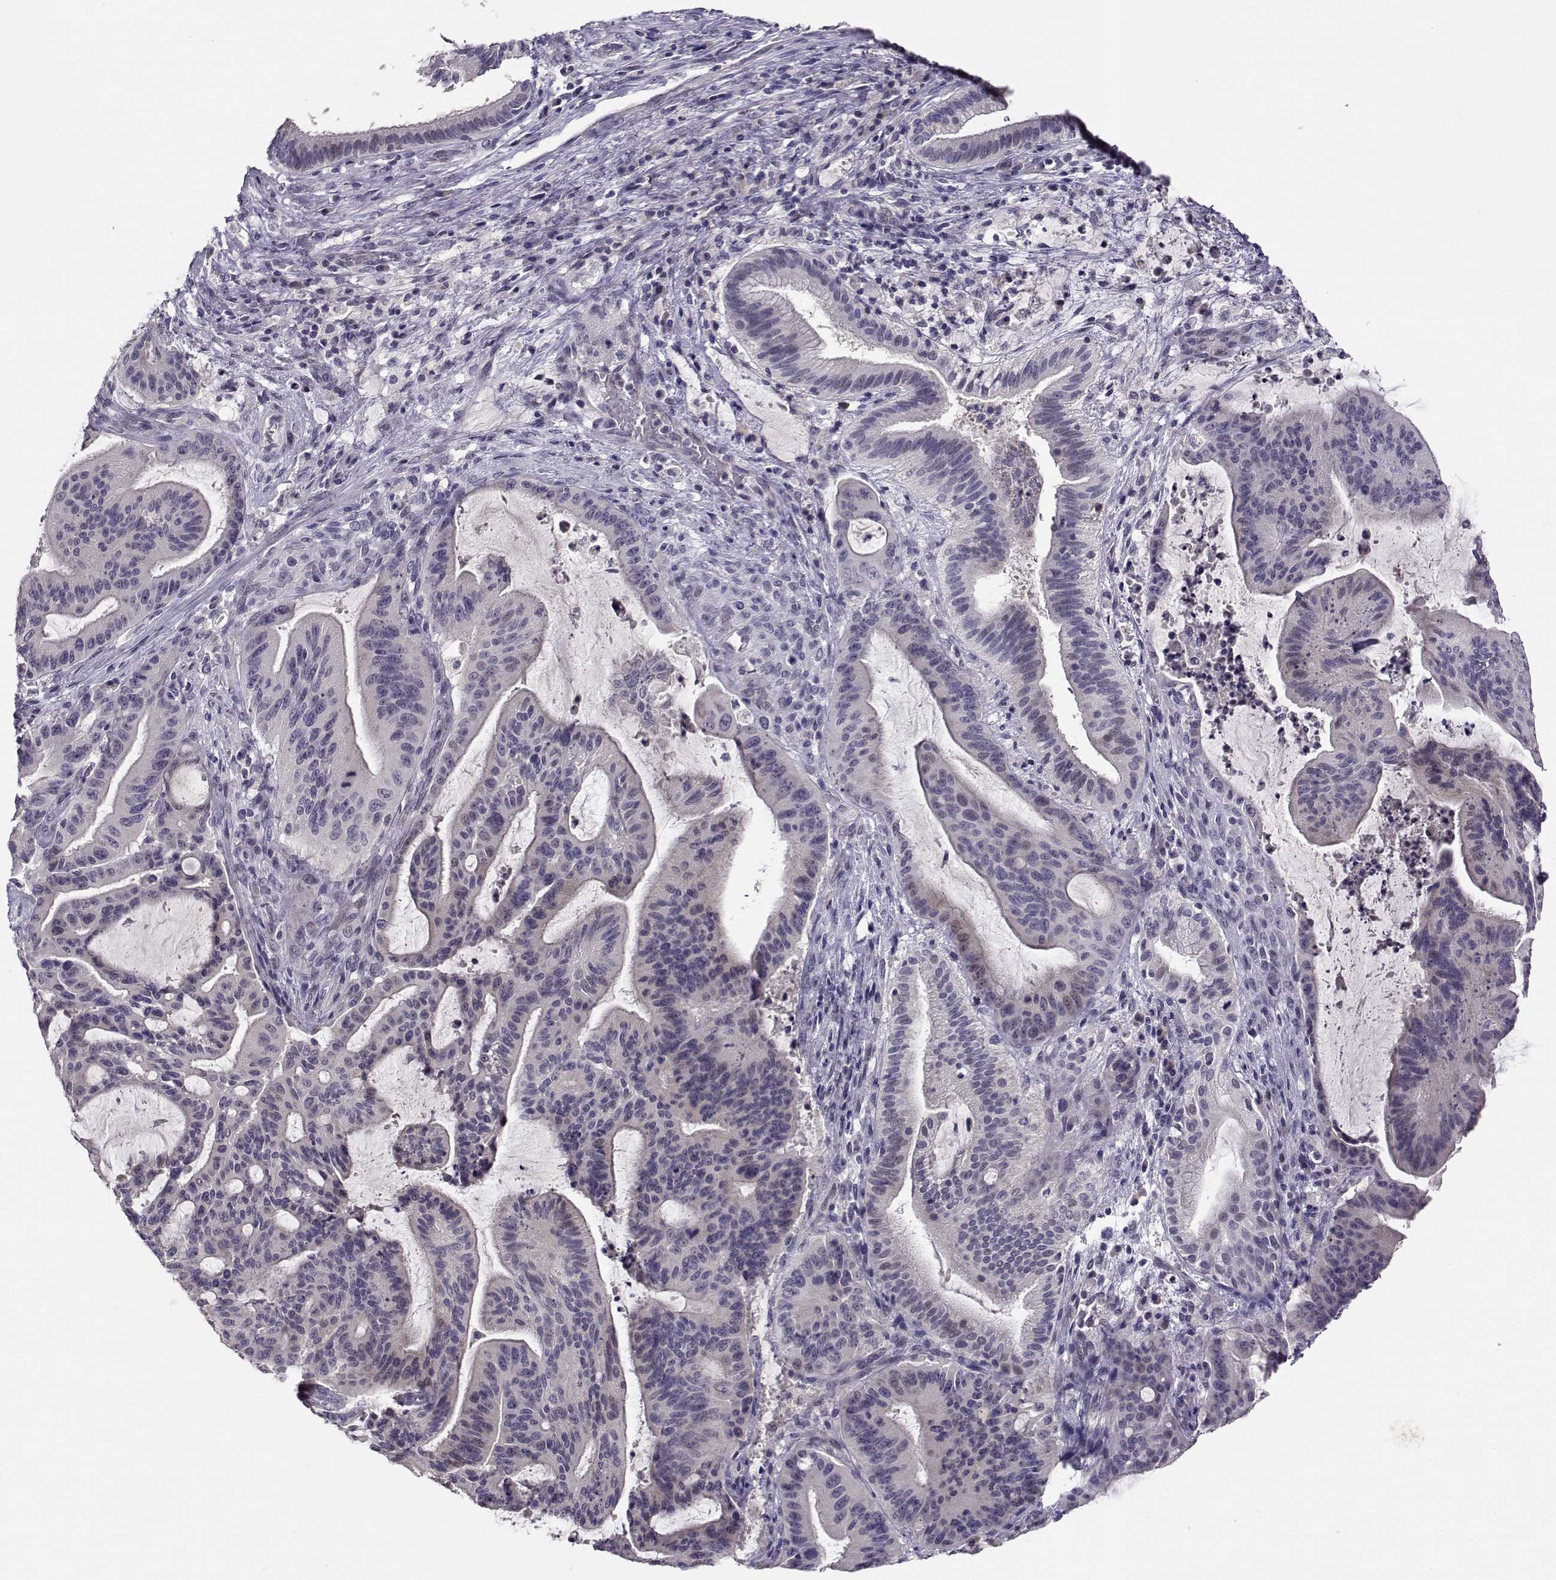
{"staining": {"intensity": "negative", "quantity": "none", "location": "none"}, "tissue": "liver cancer", "cell_type": "Tumor cells", "image_type": "cancer", "snomed": [{"axis": "morphology", "description": "Cholangiocarcinoma"}, {"axis": "topography", "description": "Liver"}], "caption": "Cholangiocarcinoma (liver) was stained to show a protein in brown. There is no significant positivity in tumor cells.", "gene": "RHOXF2", "patient": {"sex": "female", "age": 73}}